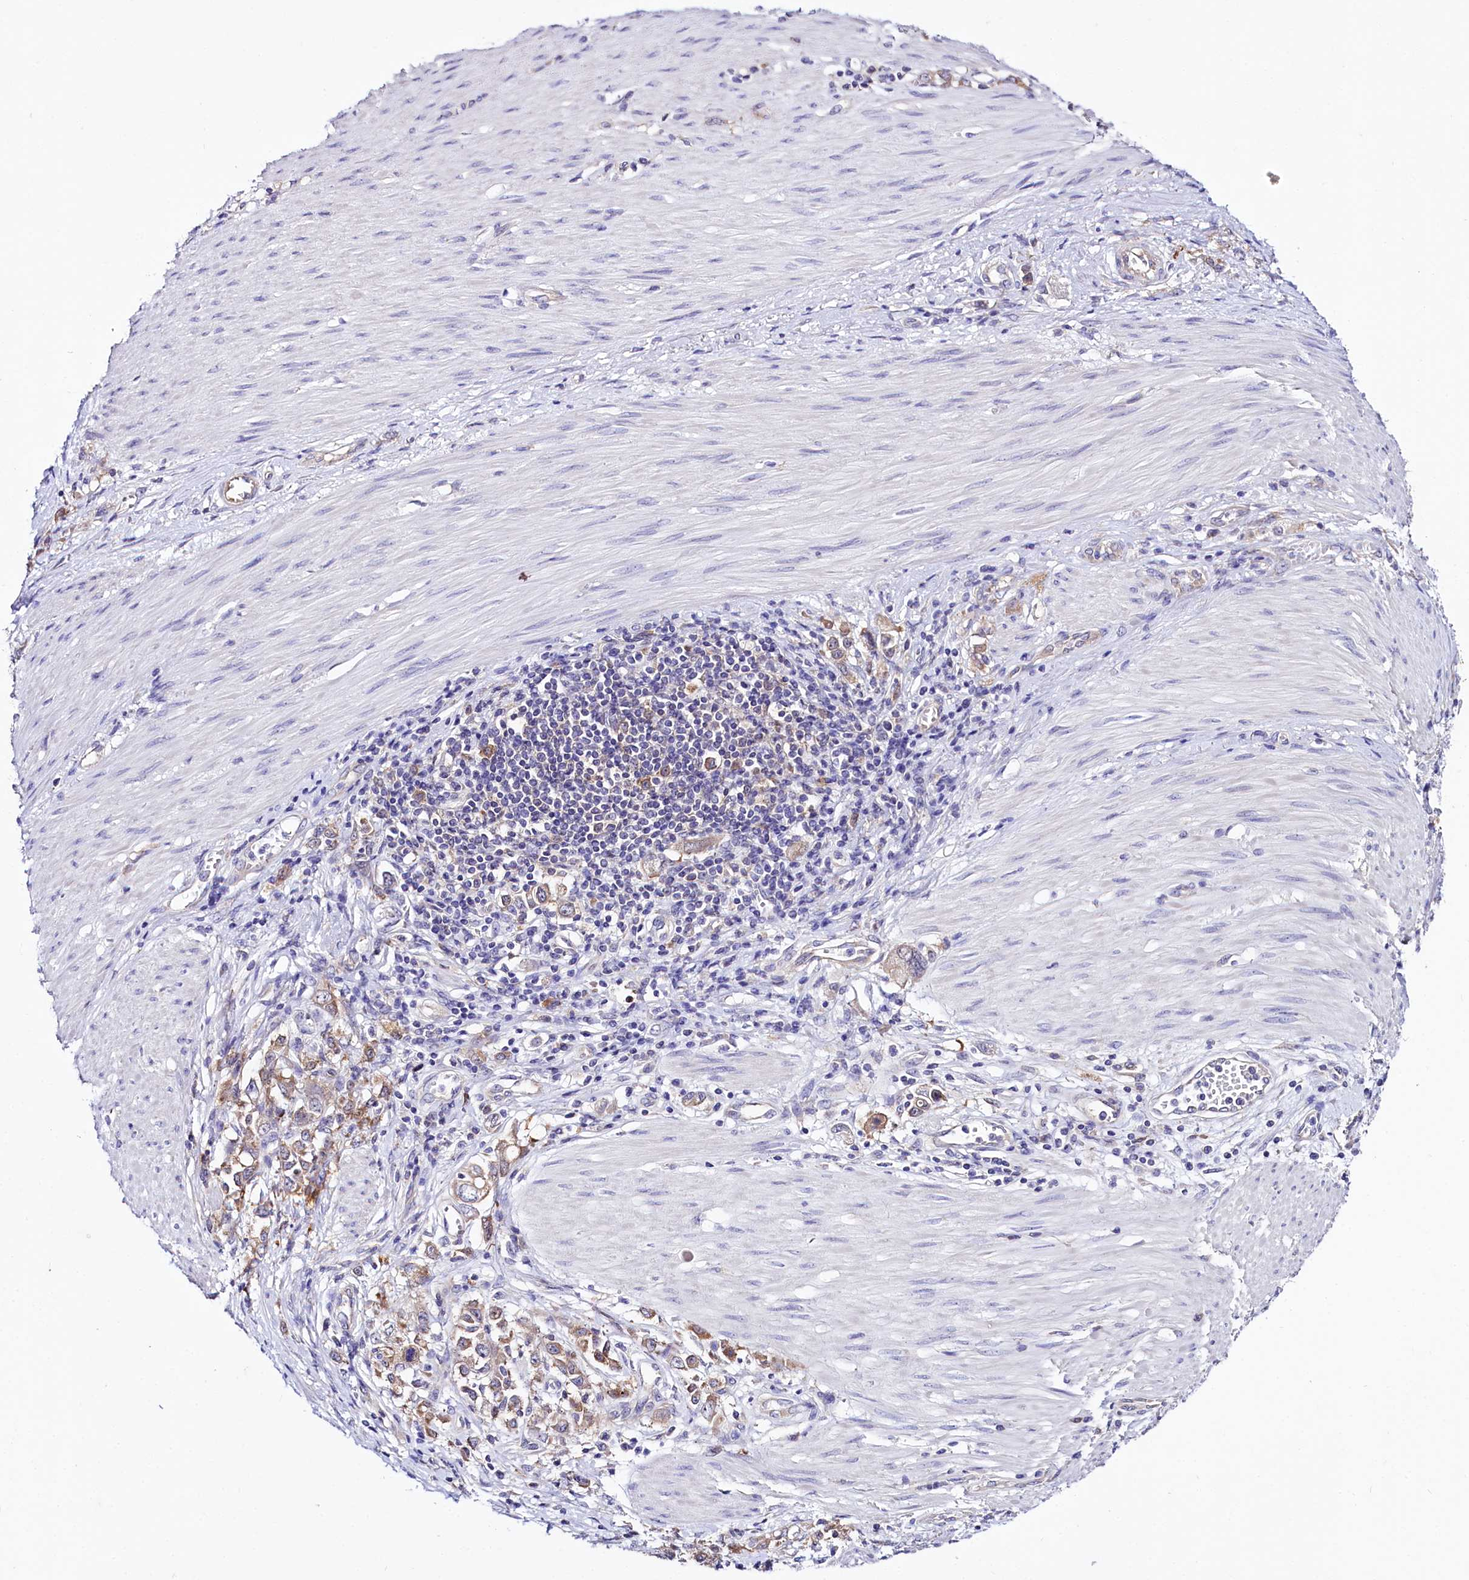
{"staining": {"intensity": "weak", "quantity": "25%-75%", "location": "cytoplasmic/membranous"}, "tissue": "stomach cancer", "cell_type": "Tumor cells", "image_type": "cancer", "snomed": [{"axis": "morphology", "description": "Adenocarcinoma, NOS"}, {"axis": "topography", "description": "Stomach"}], "caption": "A high-resolution image shows IHC staining of stomach cancer (adenocarcinoma), which displays weak cytoplasmic/membranous expression in approximately 25%-75% of tumor cells. The protein is shown in brown color, while the nuclei are stained blue.", "gene": "ABHD5", "patient": {"sex": "female", "age": 76}}